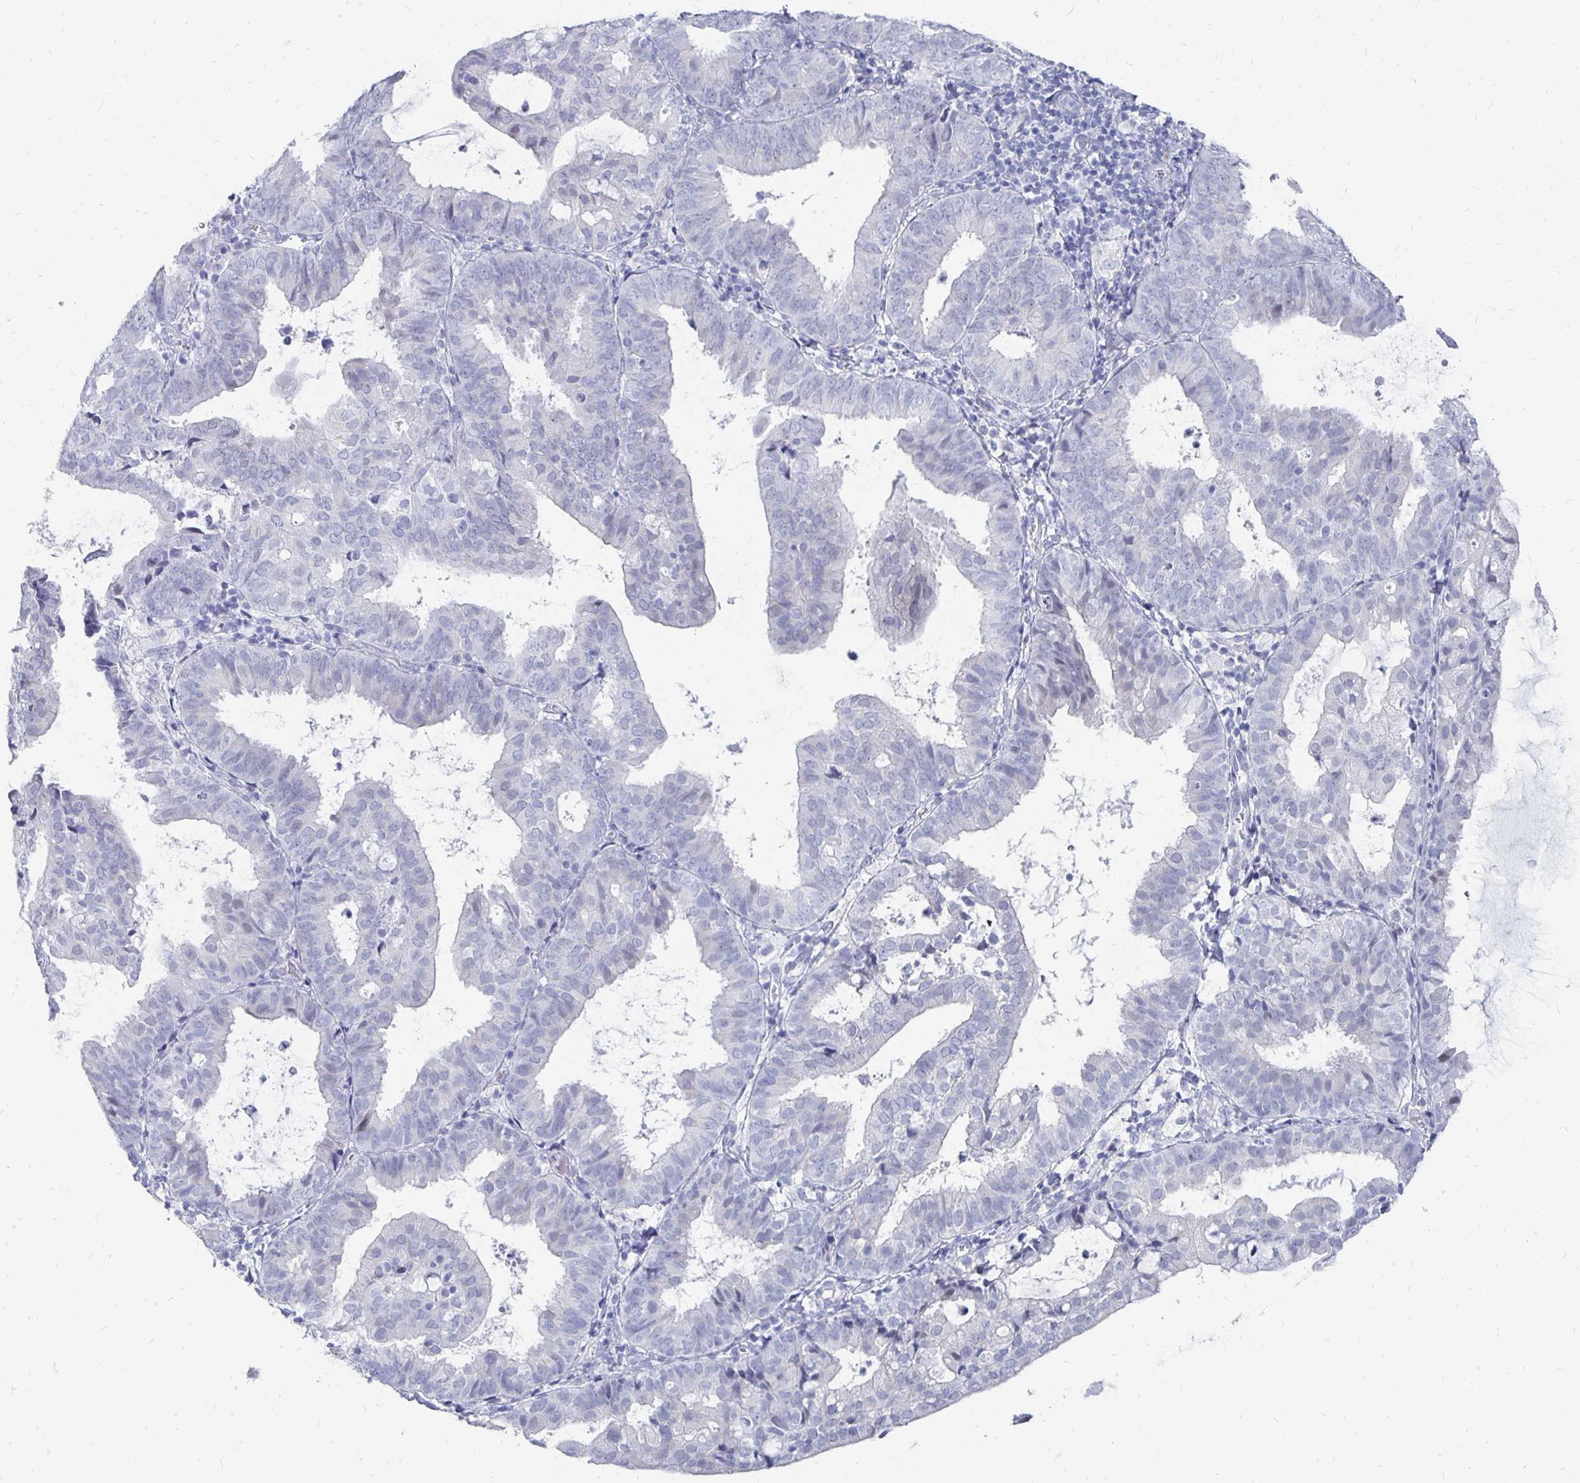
{"staining": {"intensity": "negative", "quantity": "none", "location": "none"}, "tissue": "endometrial cancer", "cell_type": "Tumor cells", "image_type": "cancer", "snomed": [{"axis": "morphology", "description": "Adenocarcinoma, NOS"}, {"axis": "topography", "description": "Endometrium"}], "caption": "High magnification brightfield microscopy of endometrial cancer stained with DAB (brown) and counterstained with hematoxylin (blue): tumor cells show no significant expression. (Immunohistochemistry (ihc), brightfield microscopy, high magnification).", "gene": "SYCP3", "patient": {"sex": "female", "age": 80}}